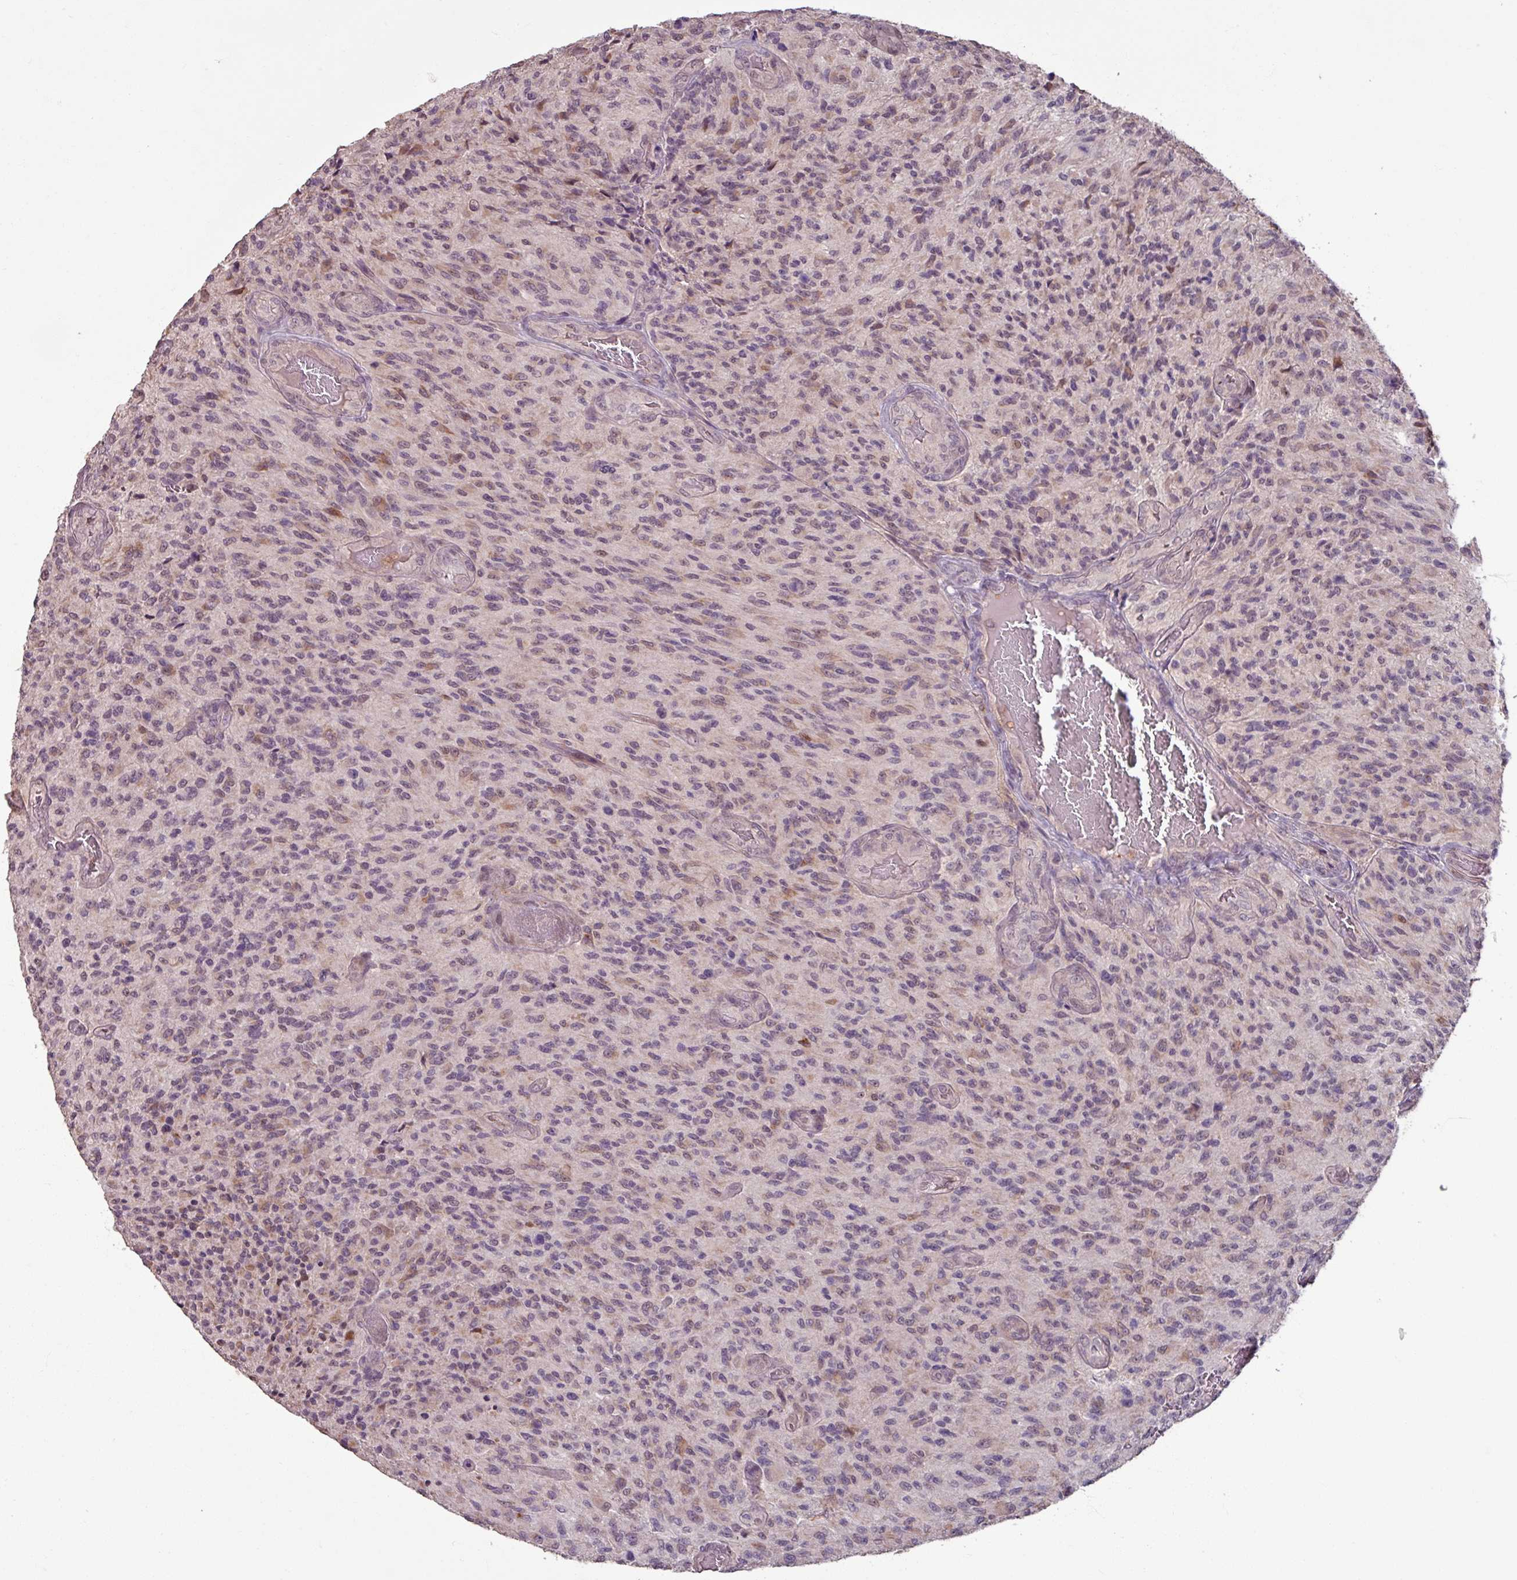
{"staining": {"intensity": "weak", "quantity": "<25%", "location": "nuclear"}, "tissue": "glioma", "cell_type": "Tumor cells", "image_type": "cancer", "snomed": [{"axis": "morphology", "description": "Normal tissue, NOS"}, {"axis": "morphology", "description": "Glioma, malignant, High grade"}, {"axis": "topography", "description": "Cerebral cortex"}], "caption": "Immunohistochemical staining of glioma exhibits no significant expression in tumor cells.", "gene": "OR6B1", "patient": {"sex": "male", "age": 56}}